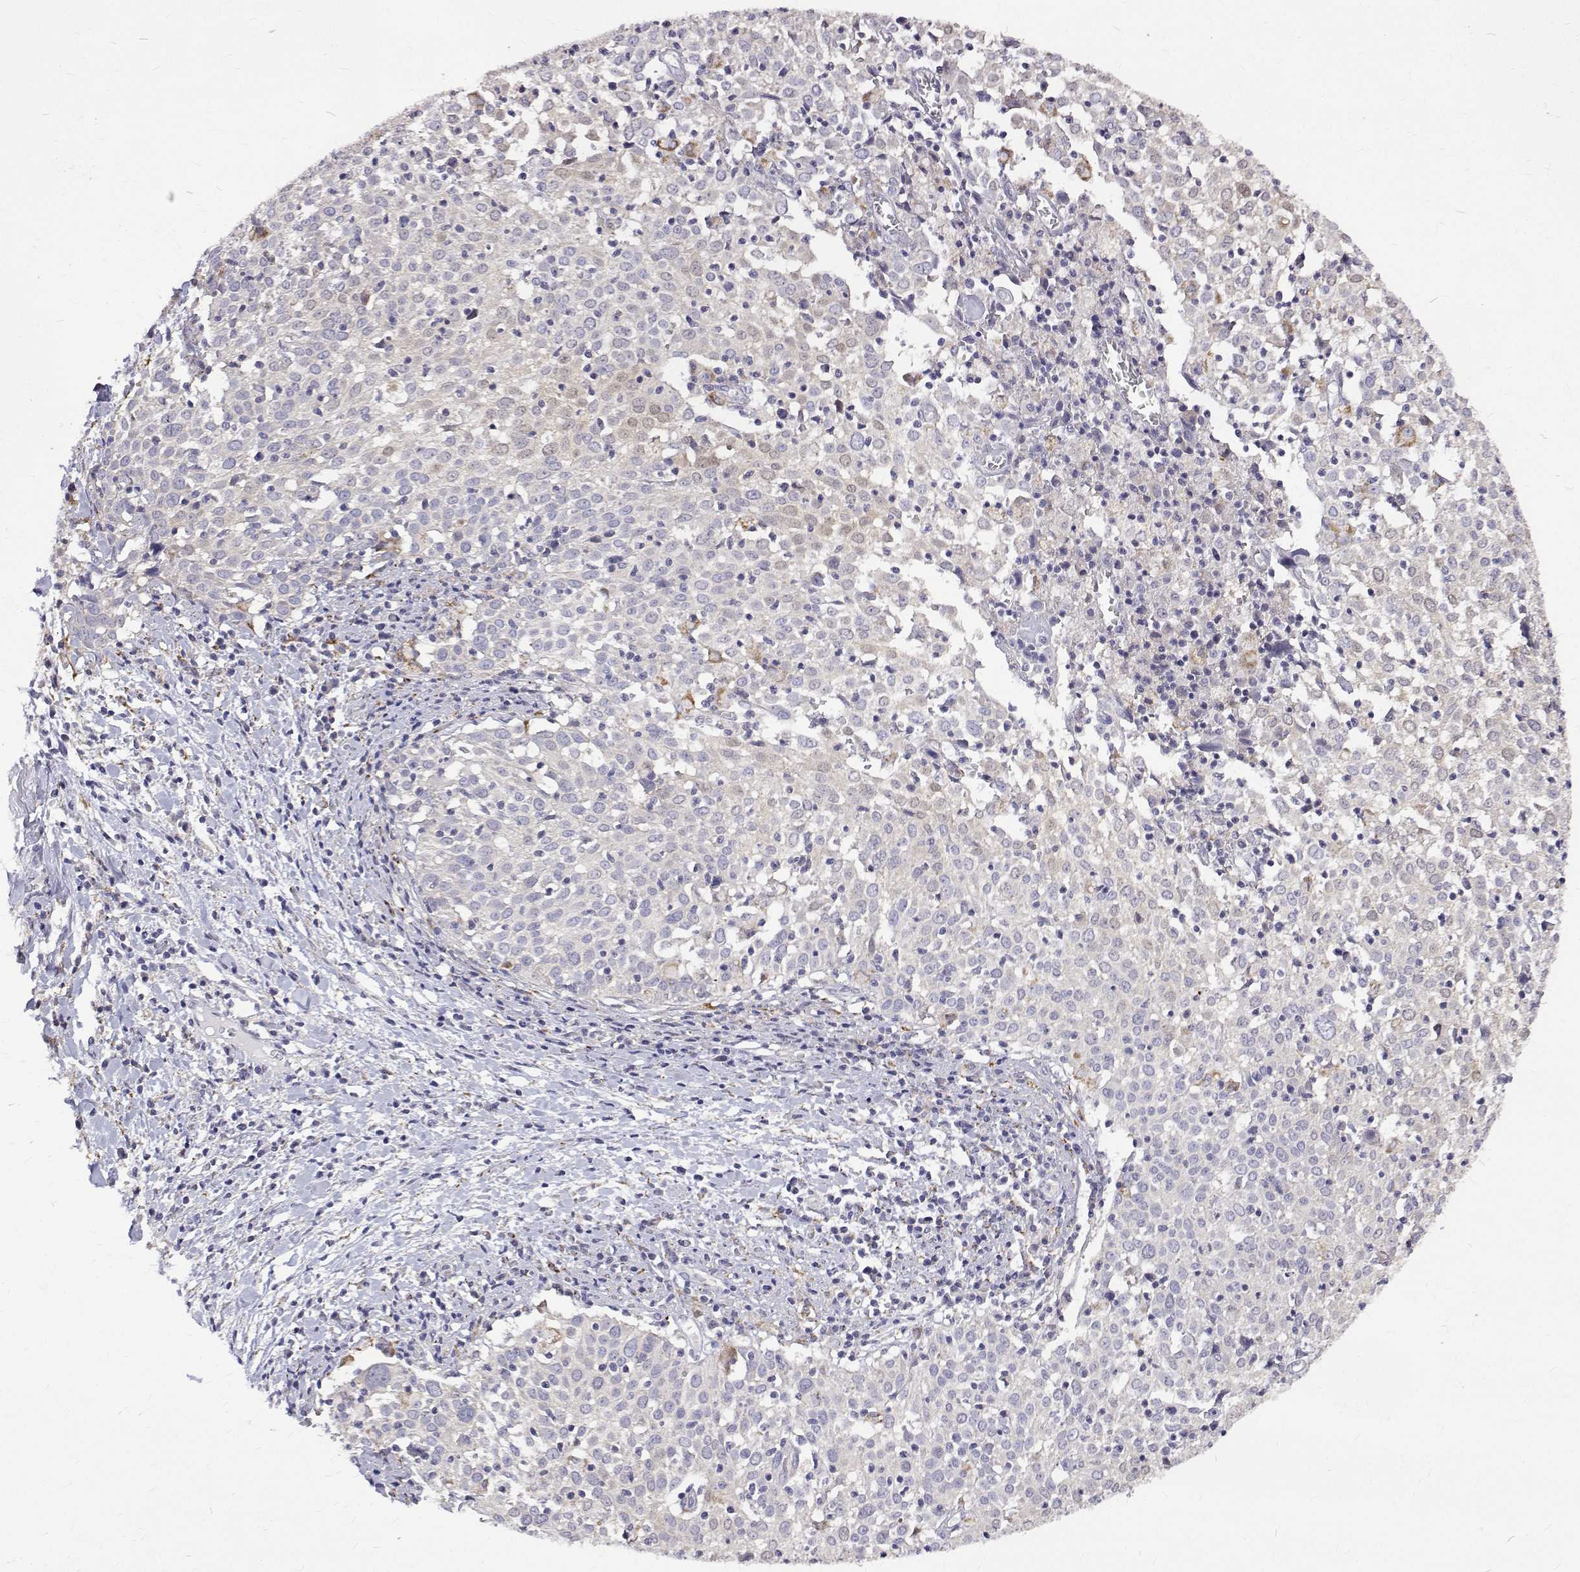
{"staining": {"intensity": "negative", "quantity": "none", "location": "none"}, "tissue": "cervical cancer", "cell_type": "Tumor cells", "image_type": "cancer", "snomed": [{"axis": "morphology", "description": "Squamous cell carcinoma, NOS"}, {"axis": "topography", "description": "Cervix"}], "caption": "This photomicrograph is of cervical cancer stained with immunohistochemistry (IHC) to label a protein in brown with the nuclei are counter-stained blue. There is no positivity in tumor cells.", "gene": "PADI1", "patient": {"sex": "female", "age": 39}}